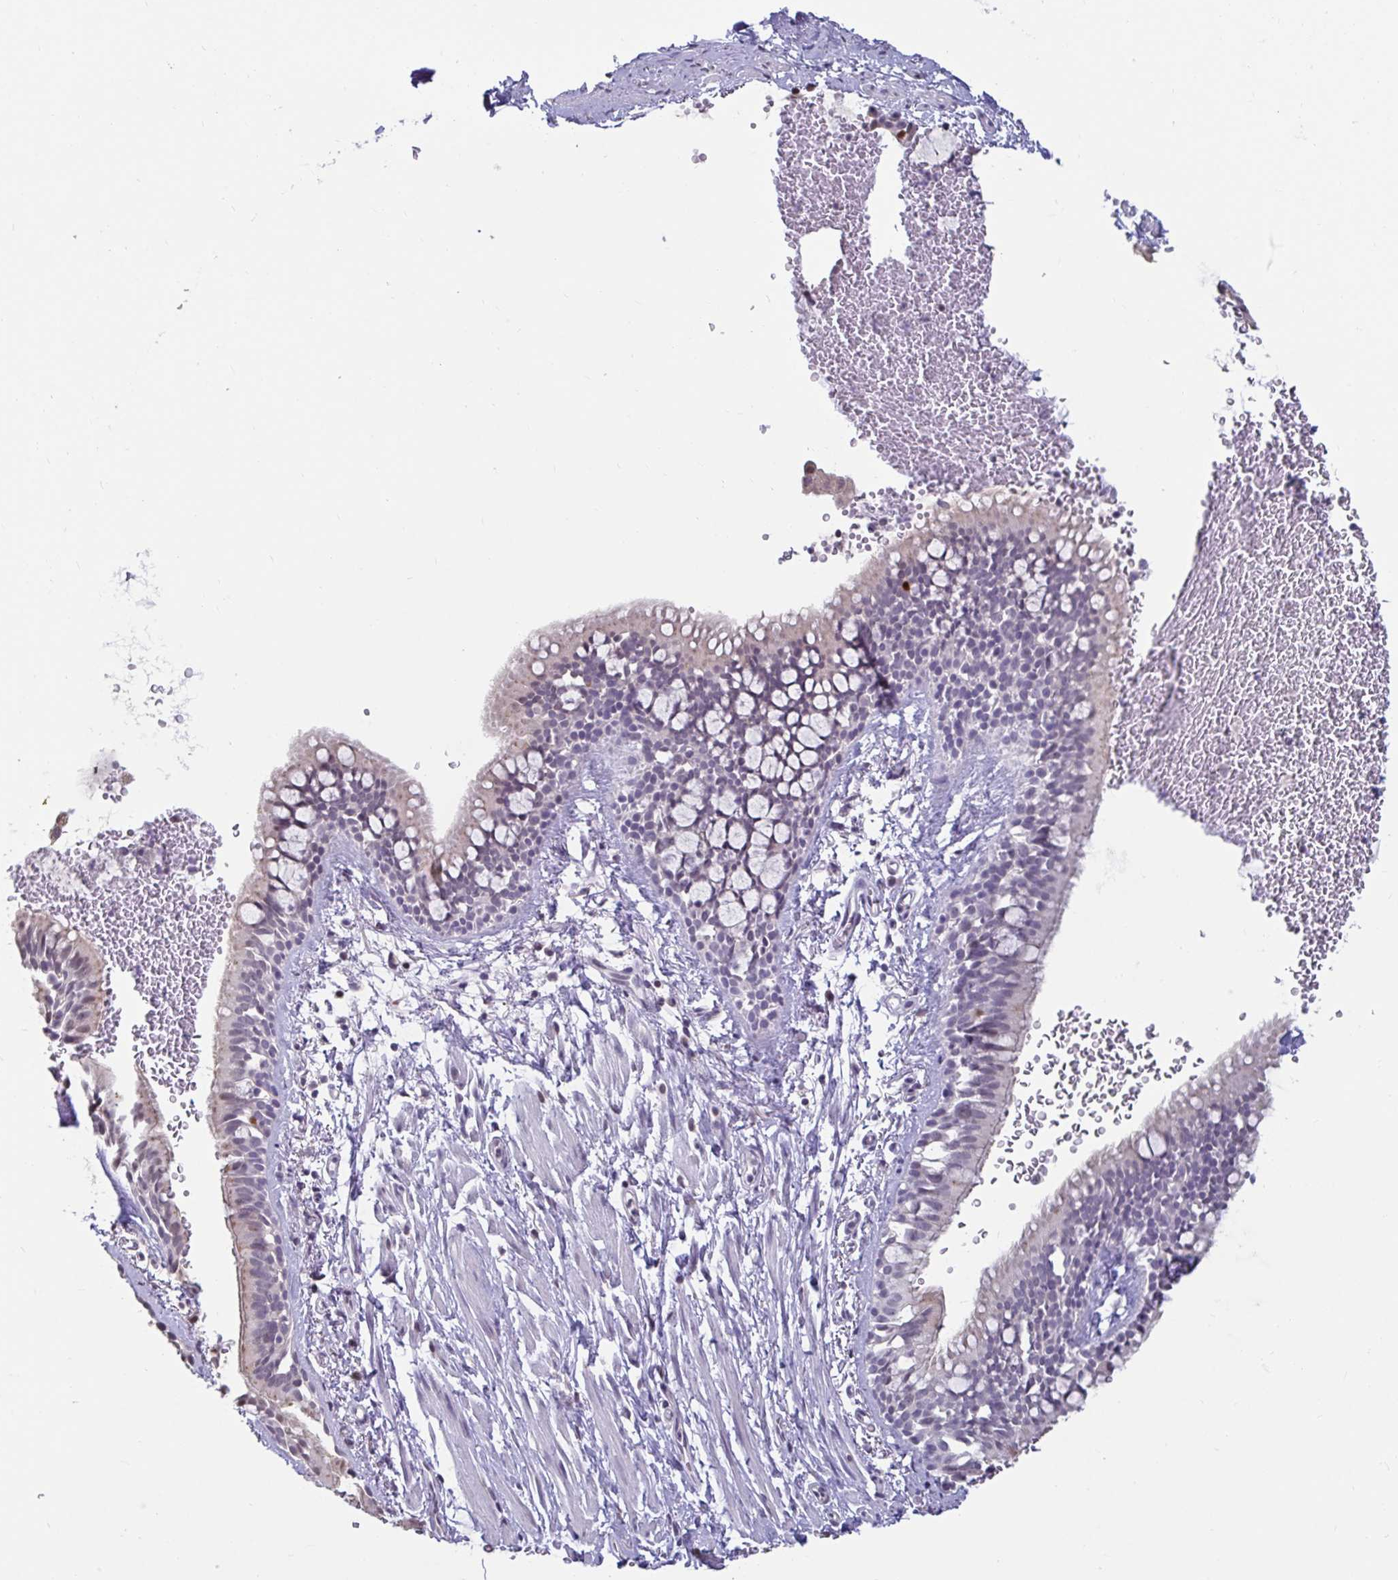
{"staining": {"intensity": "moderate", "quantity": "<25%", "location": "nuclear"}, "tissue": "bronchus", "cell_type": "Respiratory epithelial cells", "image_type": "normal", "snomed": [{"axis": "morphology", "description": "Normal tissue, NOS"}, {"axis": "topography", "description": "Lymph node"}, {"axis": "topography", "description": "Cartilage tissue"}, {"axis": "topography", "description": "Bronchus"}], "caption": "There is low levels of moderate nuclear staining in respiratory epithelial cells of unremarkable bronchus, as demonstrated by immunohistochemical staining (brown color).", "gene": "ANLN", "patient": {"sex": "female", "age": 70}}